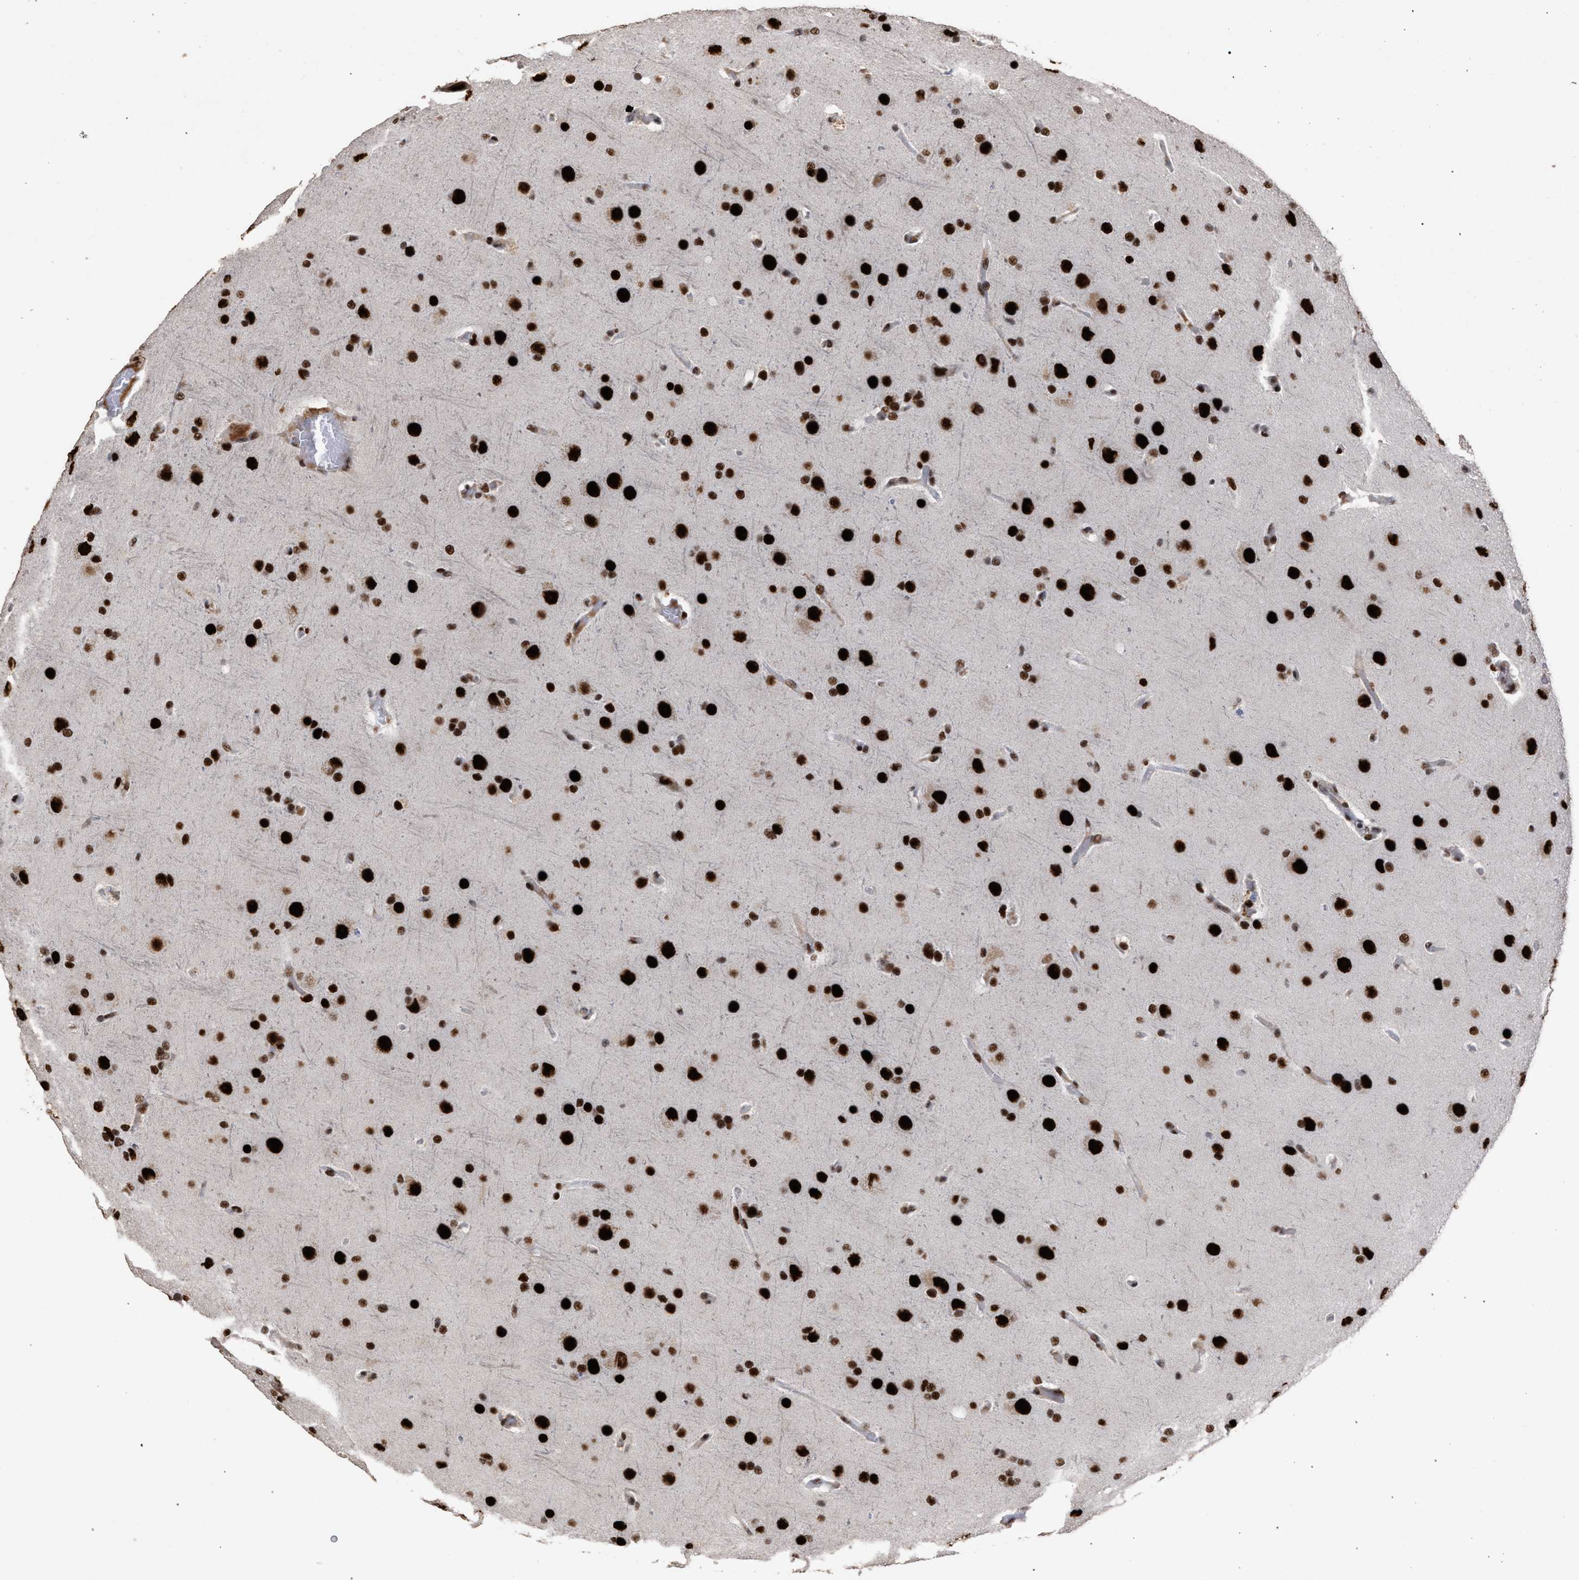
{"staining": {"intensity": "strong", "quantity": ">75%", "location": "nuclear"}, "tissue": "glioma", "cell_type": "Tumor cells", "image_type": "cancer", "snomed": [{"axis": "morphology", "description": "Glioma, malignant, High grade"}, {"axis": "topography", "description": "Brain"}], "caption": "Immunohistochemical staining of malignant glioma (high-grade) demonstrates strong nuclear protein expression in approximately >75% of tumor cells. Nuclei are stained in blue.", "gene": "TP53BP1", "patient": {"sex": "female", "age": 58}}